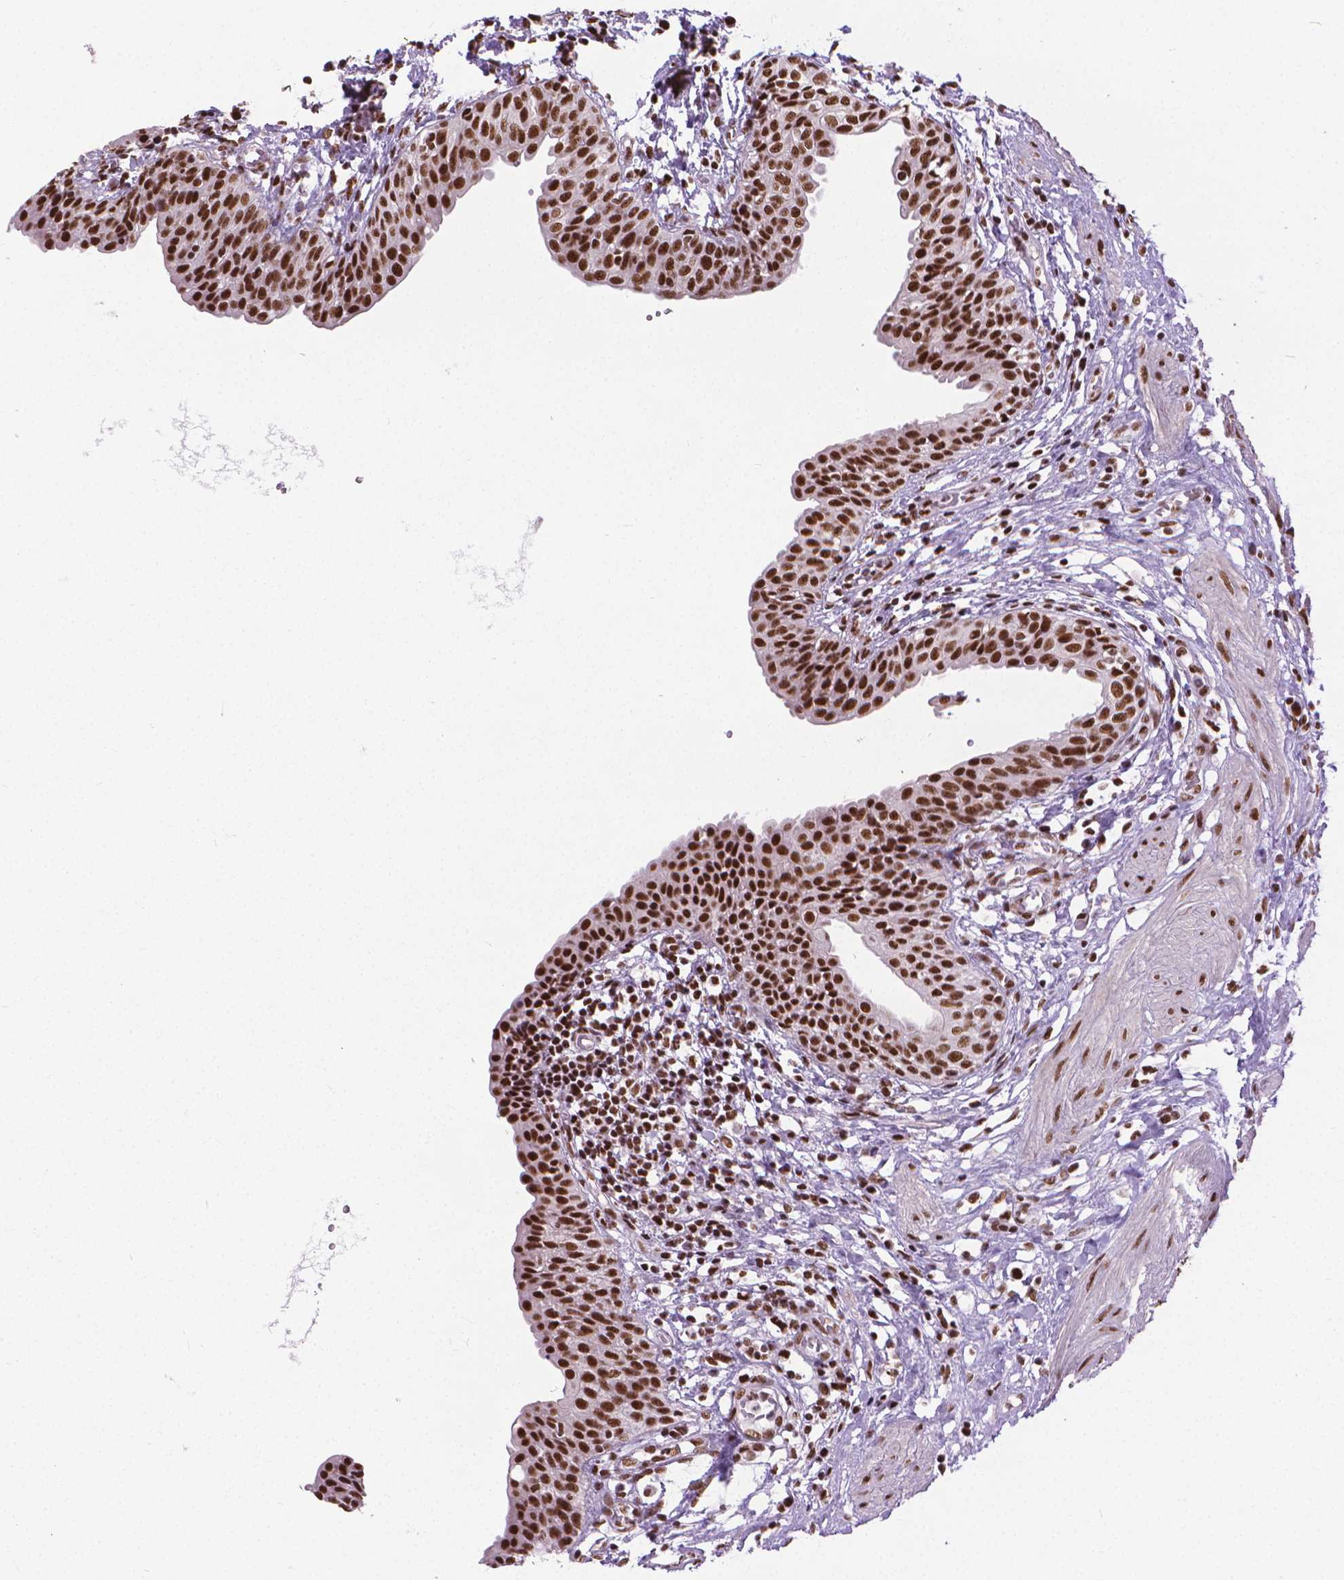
{"staining": {"intensity": "strong", "quantity": ">75%", "location": "nuclear"}, "tissue": "urinary bladder", "cell_type": "Urothelial cells", "image_type": "normal", "snomed": [{"axis": "morphology", "description": "Normal tissue, NOS"}, {"axis": "topography", "description": "Urinary bladder"}], "caption": "A high-resolution photomicrograph shows immunohistochemistry (IHC) staining of normal urinary bladder, which displays strong nuclear staining in about >75% of urothelial cells. Using DAB (3,3'-diaminobenzidine) (brown) and hematoxylin (blue) stains, captured at high magnification using brightfield microscopy.", "gene": "AKAP8", "patient": {"sex": "male", "age": 55}}